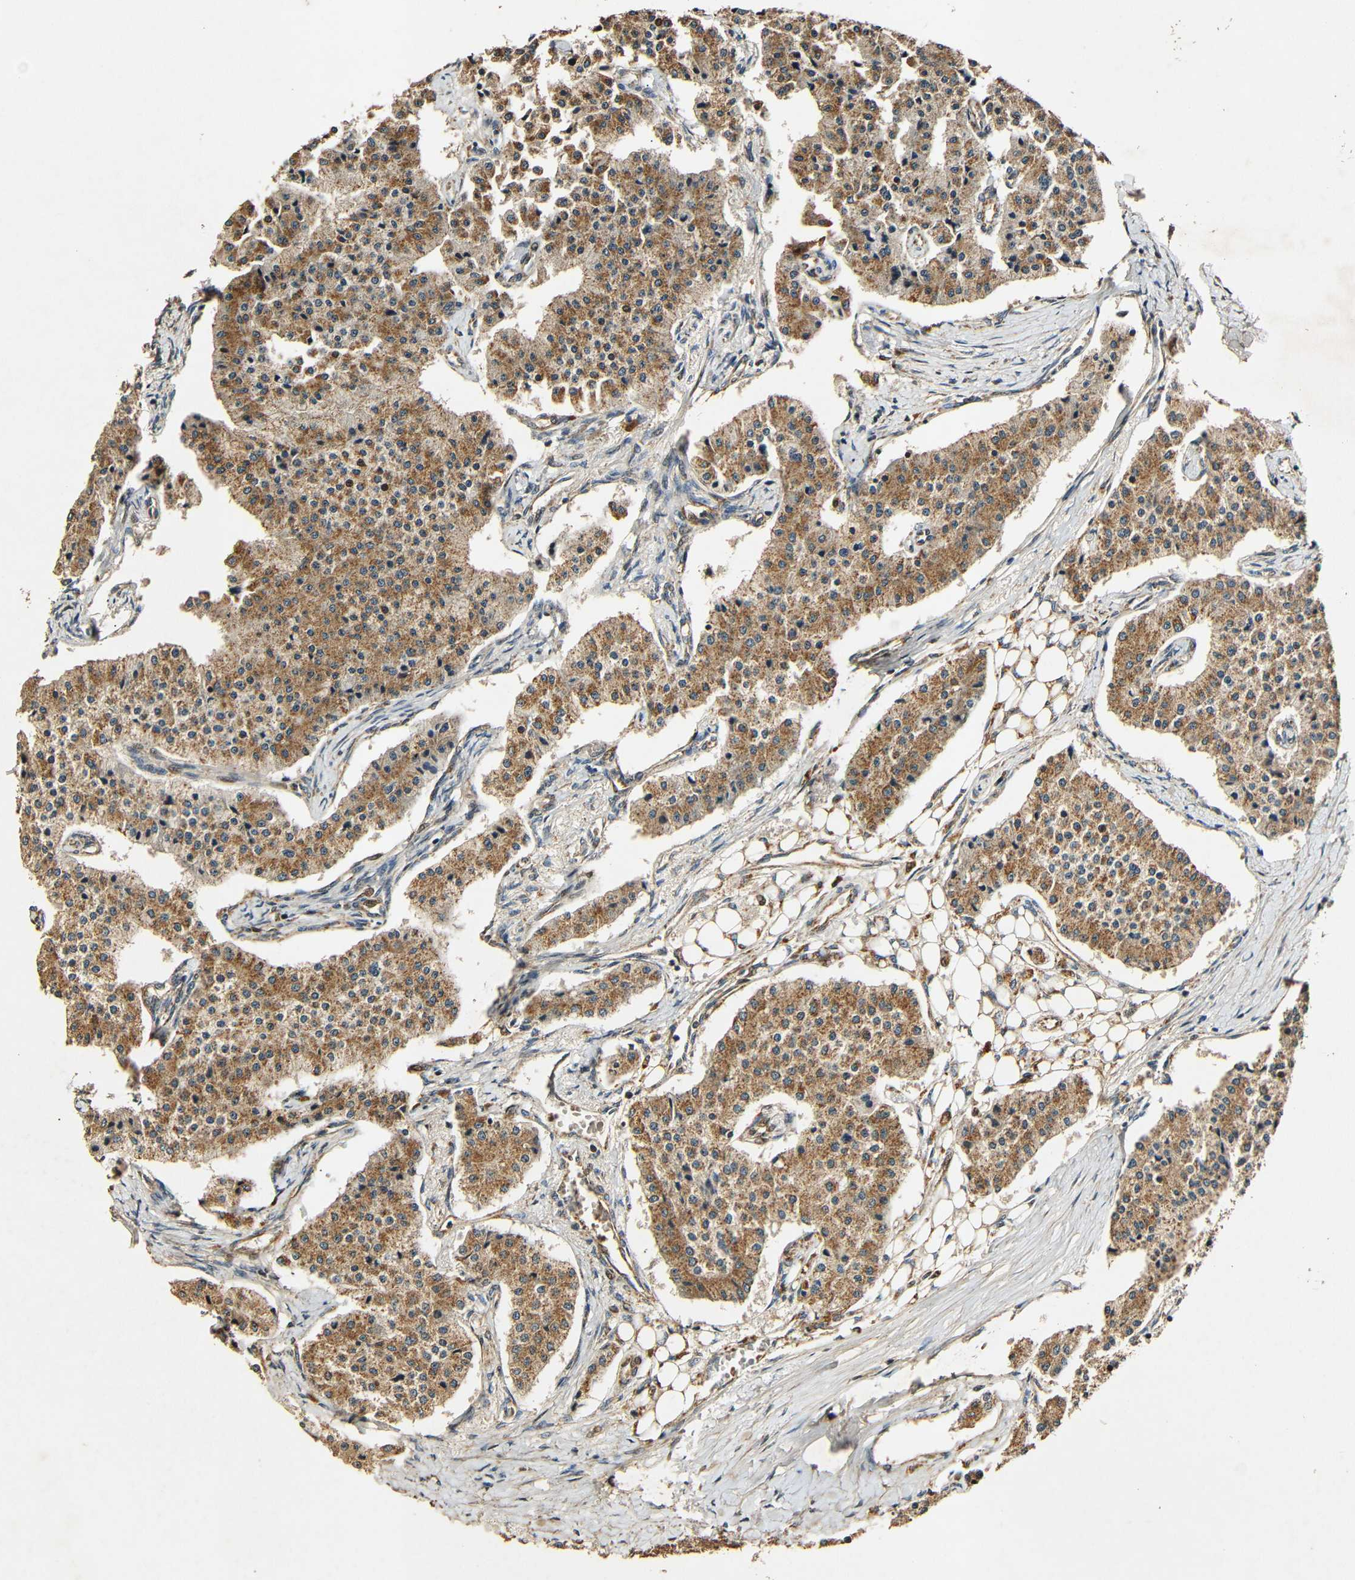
{"staining": {"intensity": "strong", "quantity": ">75%", "location": "cytoplasmic/membranous"}, "tissue": "carcinoid", "cell_type": "Tumor cells", "image_type": "cancer", "snomed": [{"axis": "morphology", "description": "Carcinoid, malignant, NOS"}, {"axis": "topography", "description": "Colon"}], "caption": "Malignant carcinoid stained with a brown dye displays strong cytoplasmic/membranous positive staining in about >75% of tumor cells.", "gene": "KAZALD1", "patient": {"sex": "female", "age": 52}}